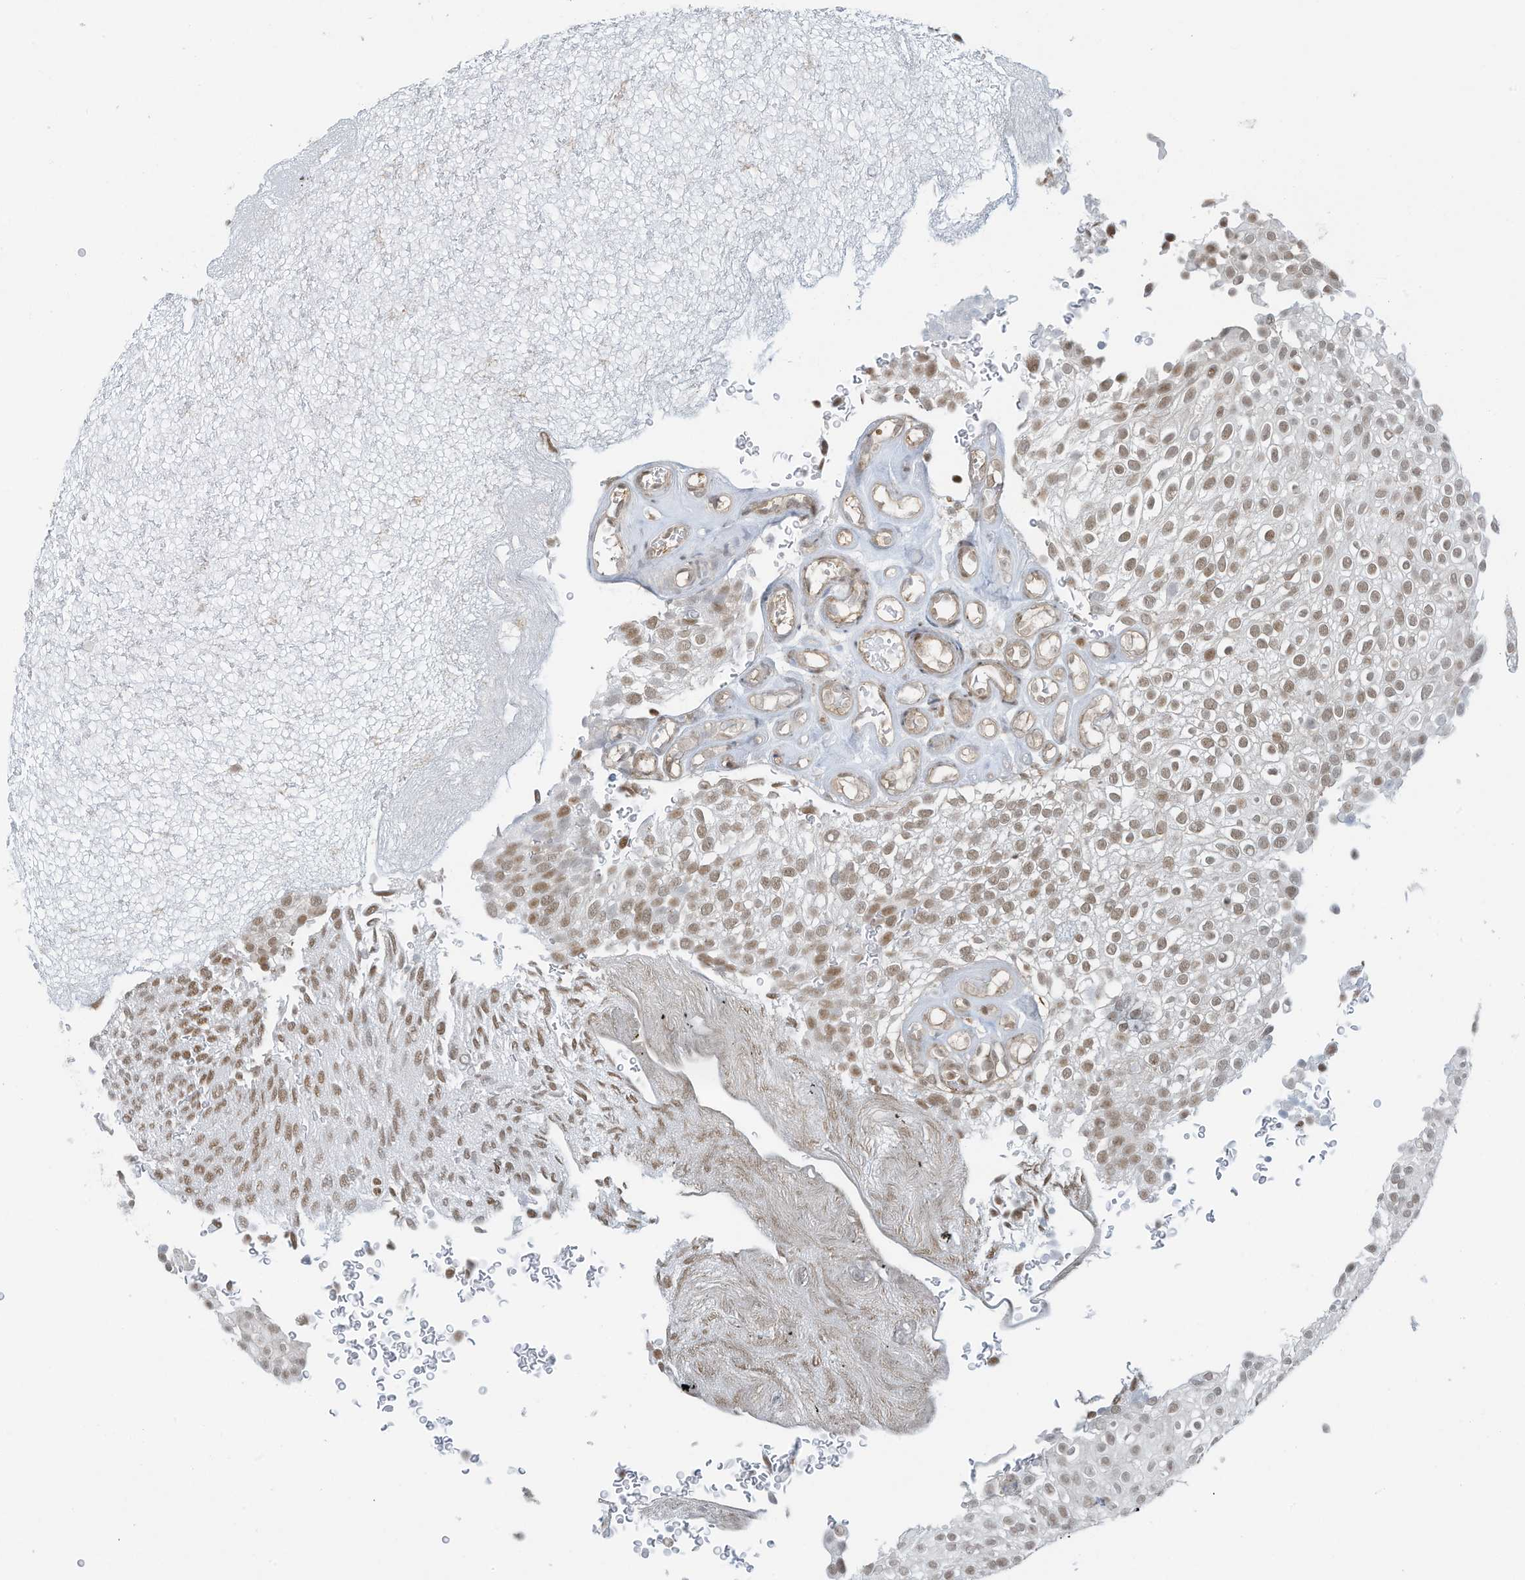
{"staining": {"intensity": "moderate", "quantity": ">75%", "location": "nuclear"}, "tissue": "urothelial cancer", "cell_type": "Tumor cells", "image_type": "cancer", "snomed": [{"axis": "morphology", "description": "Urothelial carcinoma, Low grade"}, {"axis": "topography", "description": "Urinary bladder"}], "caption": "A histopathology image of human urothelial cancer stained for a protein shows moderate nuclear brown staining in tumor cells. The protein is stained brown, and the nuclei are stained in blue (DAB IHC with brightfield microscopy, high magnification).", "gene": "DBR1", "patient": {"sex": "male", "age": 78}}